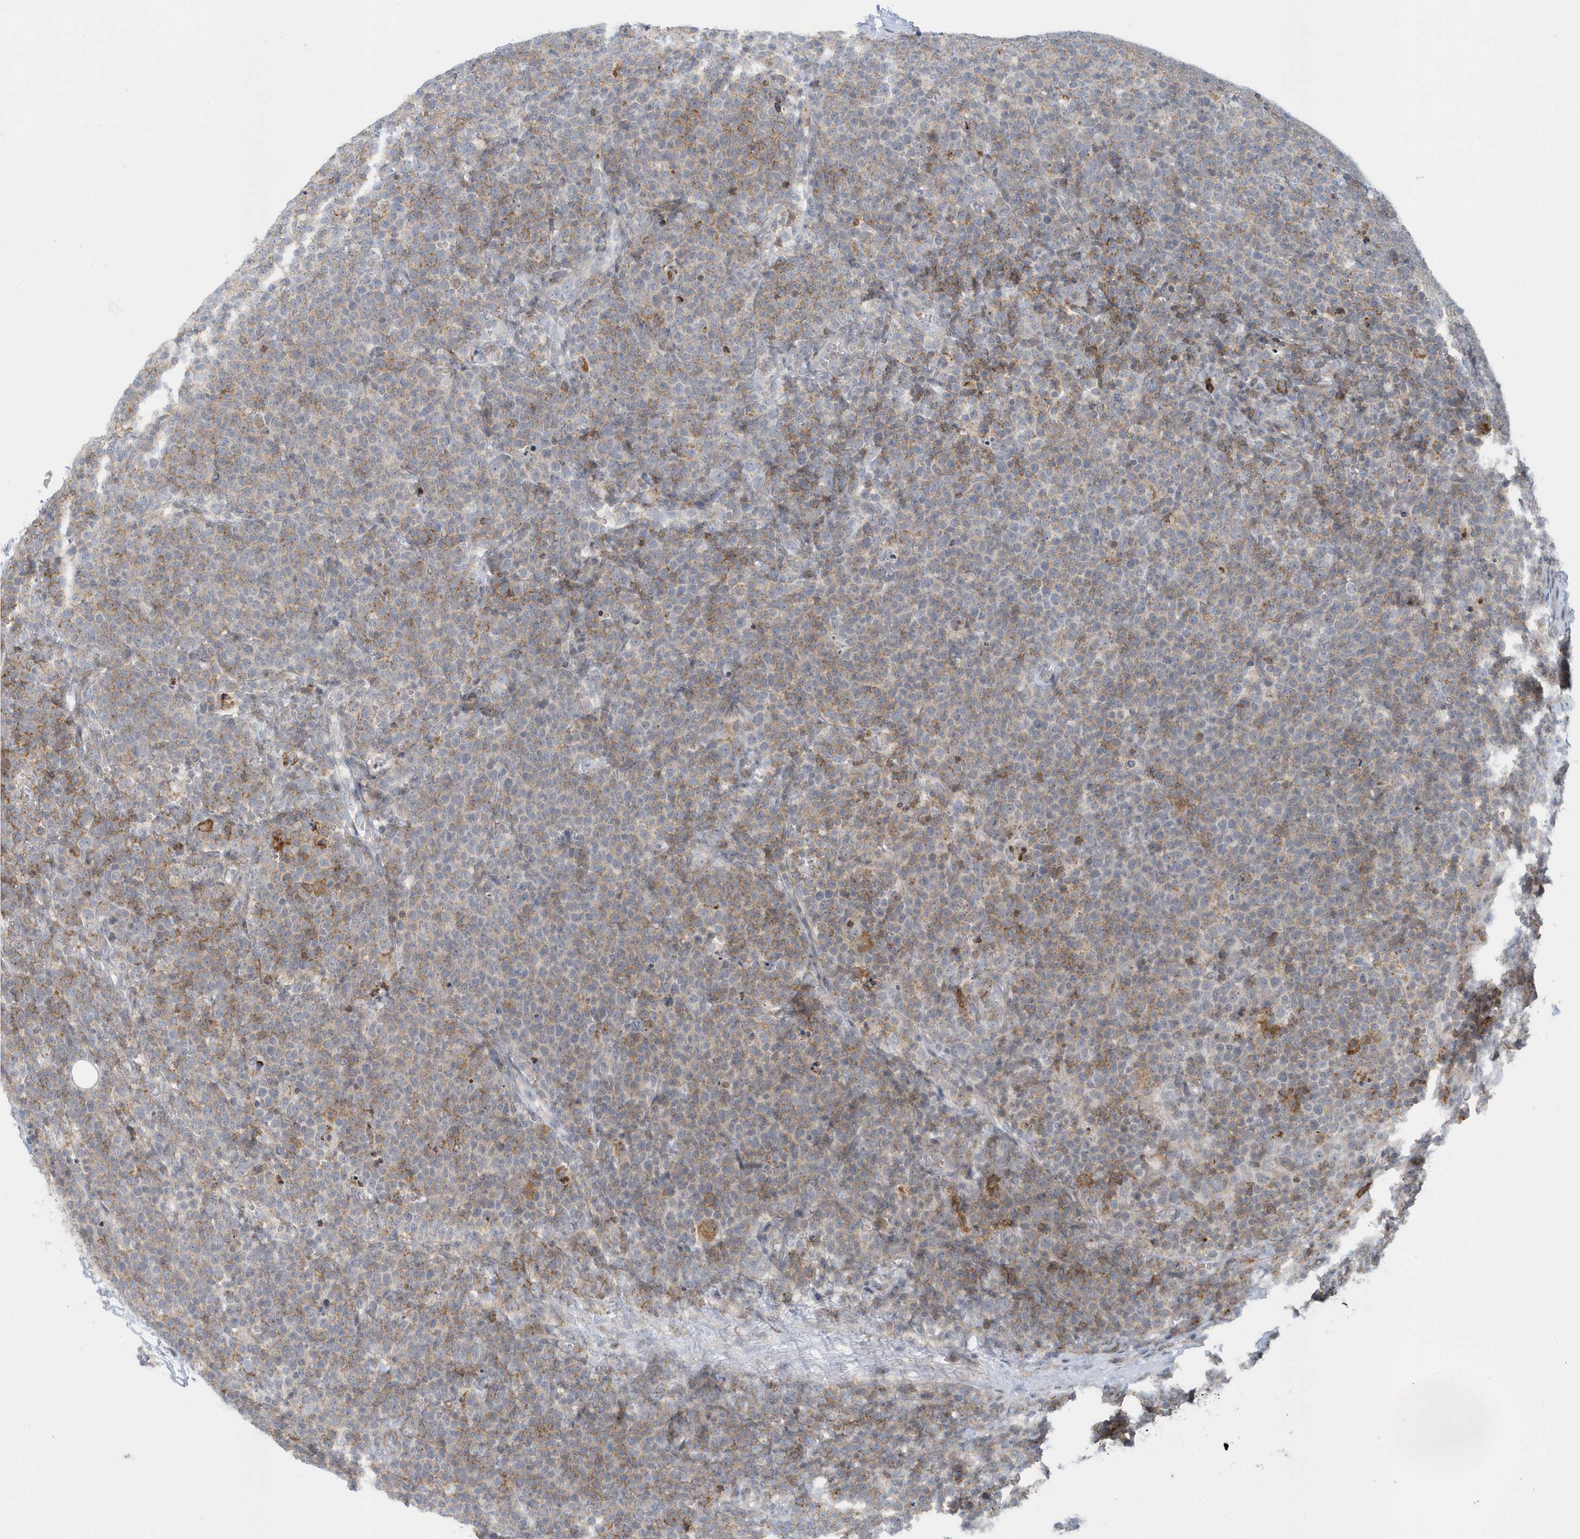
{"staining": {"intensity": "moderate", "quantity": "25%-75%", "location": "cytoplasmic/membranous"}, "tissue": "lymphoma", "cell_type": "Tumor cells", "image_type": "cancer", "snomed": [{"axis": "morphology", "description": "Malignant lymphoma, non-Hodgkin's type, High grade"}, {"axis": "topography", "description": "Lymph node"}], "caption": "About 25%-75% of tumor cells in lymphoma exhibit moderate cytoplasmic/membranous protein staining as visualized by brown immunohistochemical staining.", "gene": "CACNB2", "patient": {"sex": "male", "age": 61}}